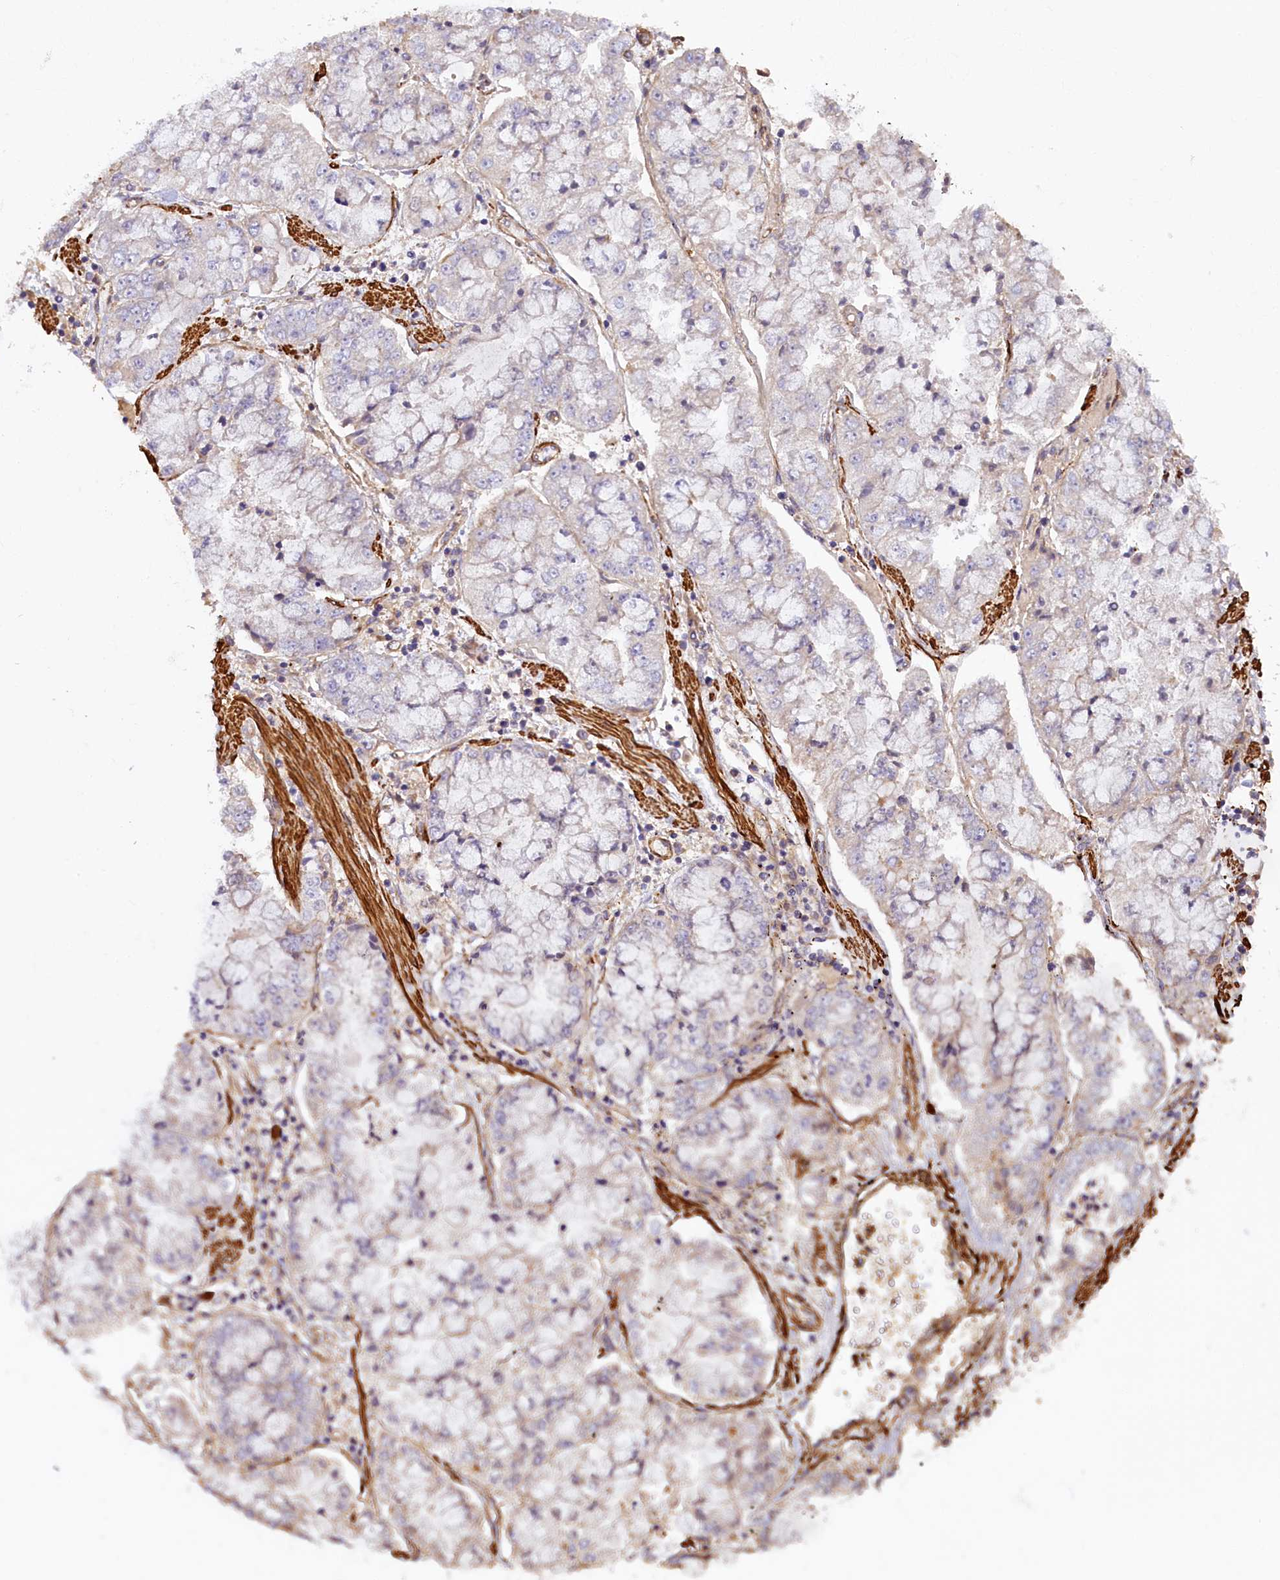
{"staining": {"intensity": "negative", "quantity": "none", "location": "none"}, "tissue": "stomach cancer", "cell_type": "Tumor cells", "image_type": "cancer", "snomed": [{"axis": "morphology", "description": "Adenocarcinoma, NOS"}, {"axis": "topography", "description": "Stomach"}], "caption": "Tumor cells show no significant expression in stomach adenocarcinoma.", "gene": "FUZ", "patient": {"sex": "male", "age": 76}}